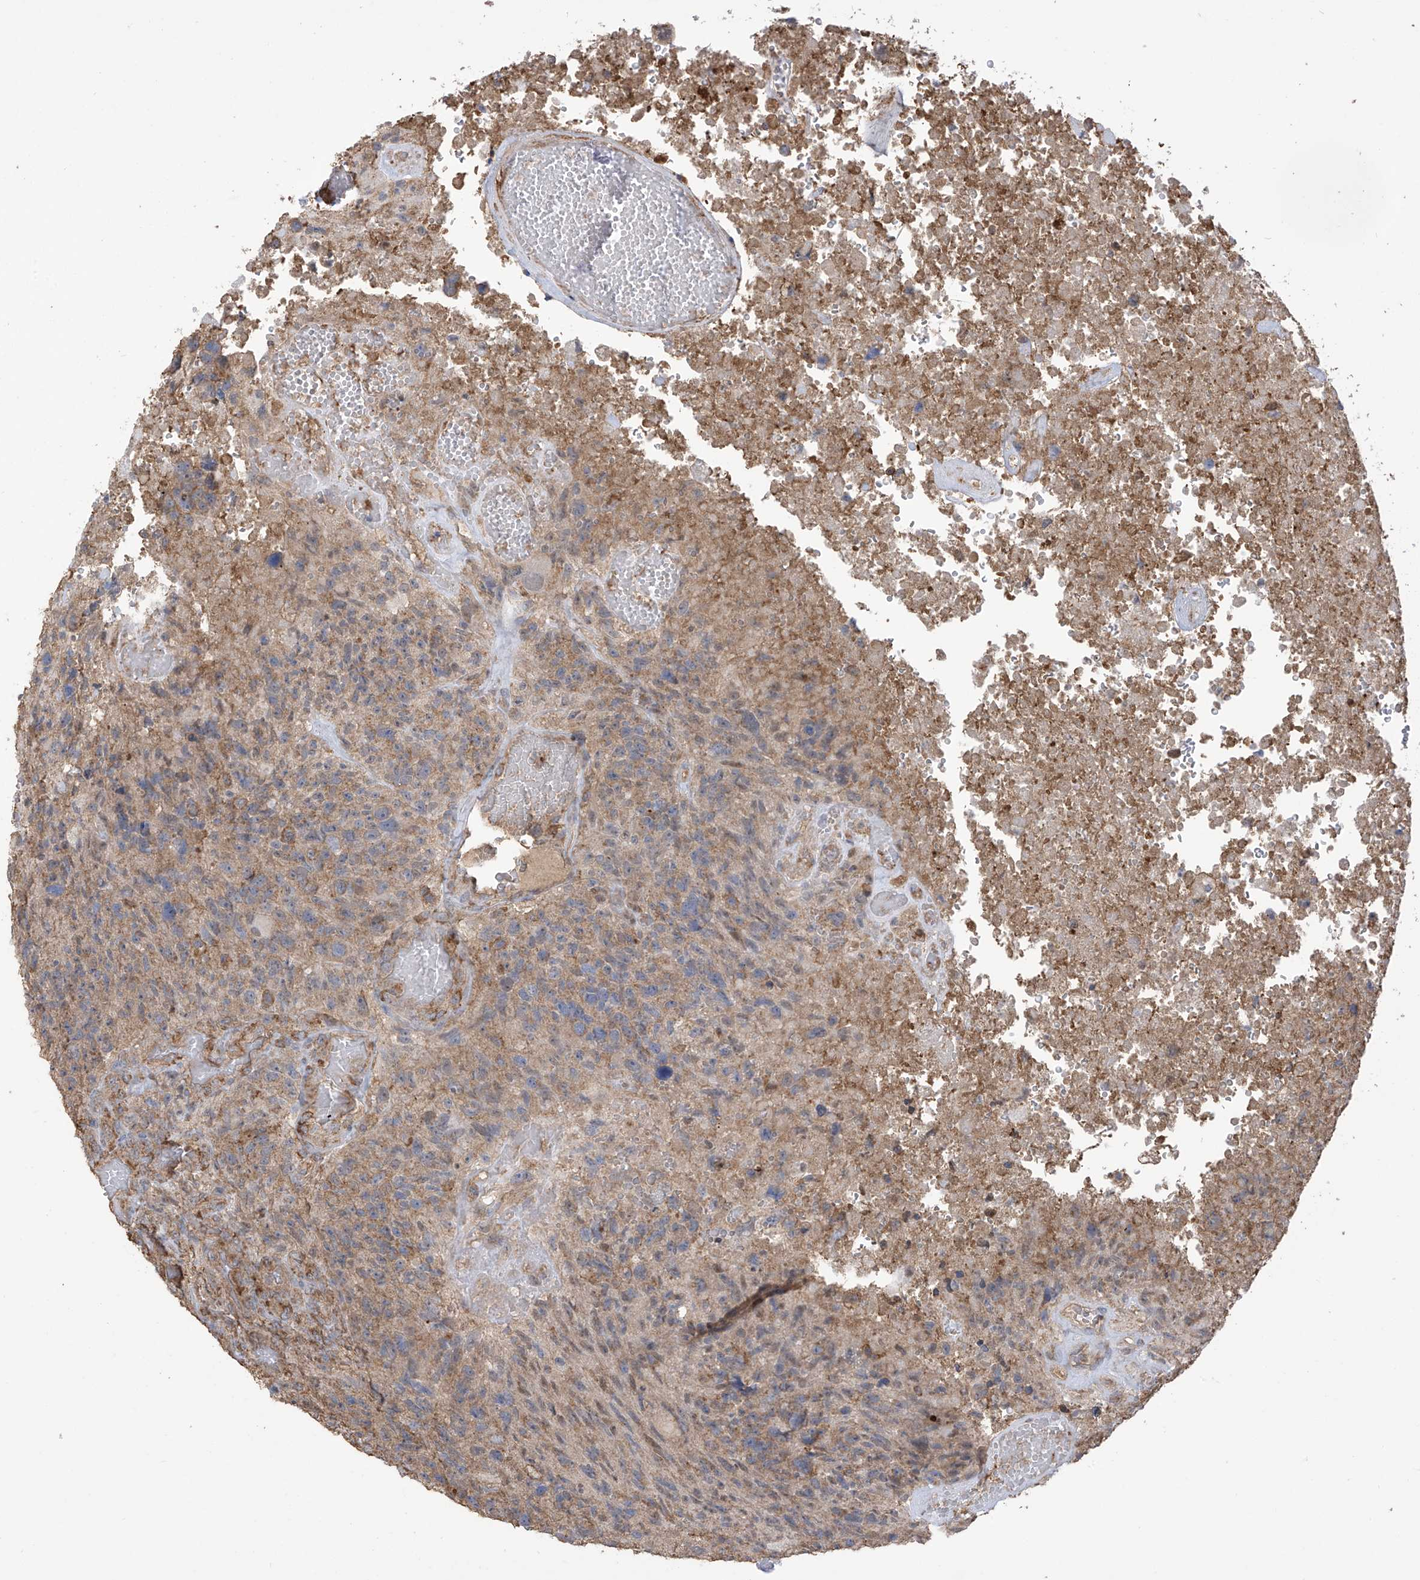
{"staining": {"intensity": "weak", "quantity": "<25%", "location": "cytoplasmic/membranous"}, "tissue": "glioma", "cell_type": "Tumor cells", "image_type": "cancer", "snomed": [{"axis": "morphology", "description": "Glioma, malignant, High grade"}, {"axis": "topography", "description": "Brain"}], "caption": "IHC of human glioma demonstrates no positivity in tumor cells.", "gene": "COX10", "patient": {"sex": "male", "age": 69}}